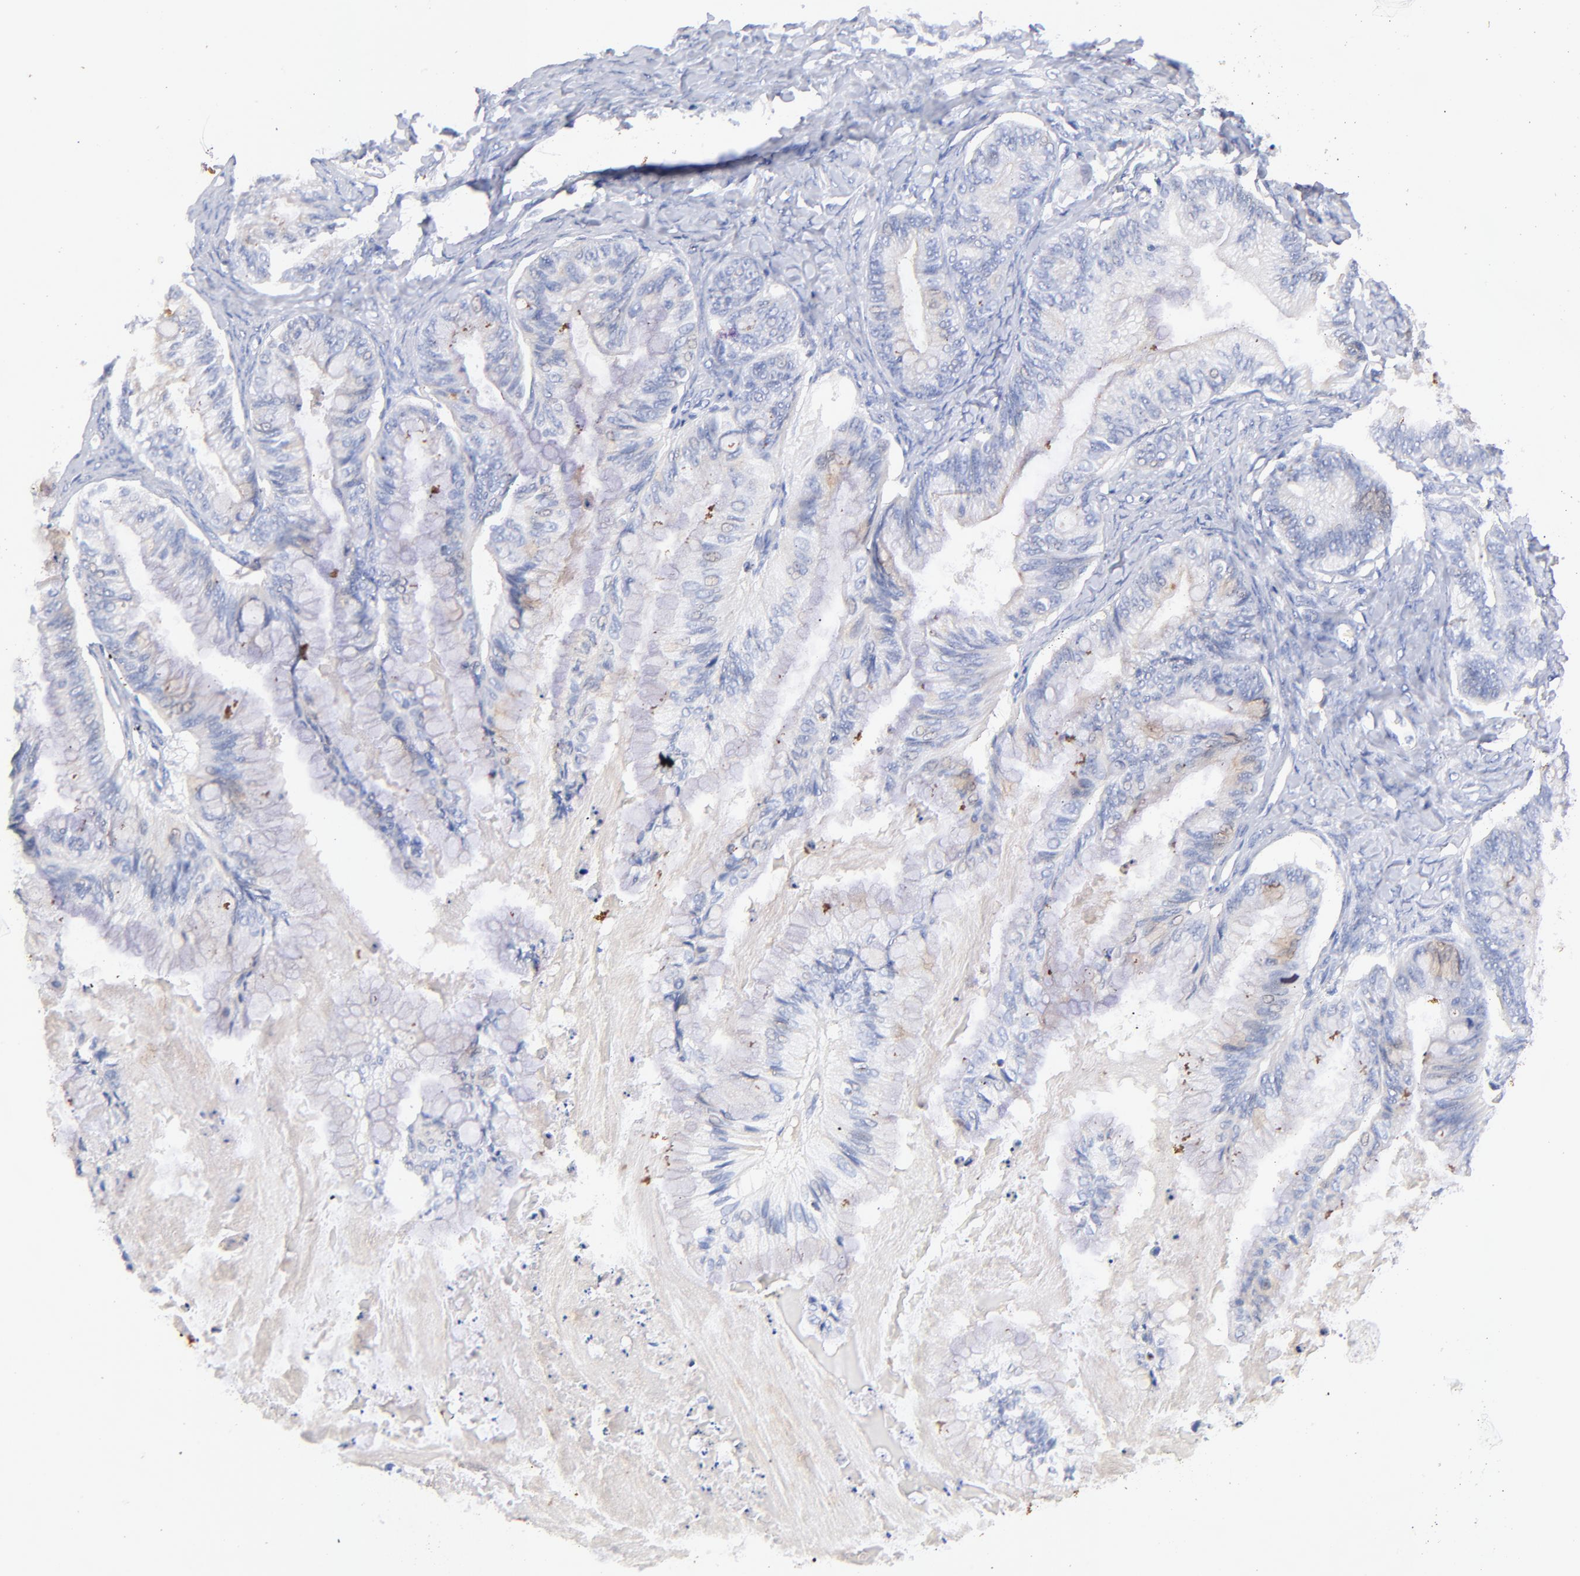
{"staining": {"intensity": "negative", "quantity": "none", "location": "none"}, "tissue": "ovarian cancer", "cell_type": "Tumor cells", "image_type": "cancer", "snomed": [{"axis": "morphology", "description": "Cystadenocarcinoma, mucinous, NOS"}, {"axis": "topography", "description": "Ovary"}], "caption": "Tumor cells are negative for brown protein staining in mucinous cystadenocarcinoma (ovarian).", "gene": "IGLV7-43", "patient": {"sex": "female", "age": 57}}